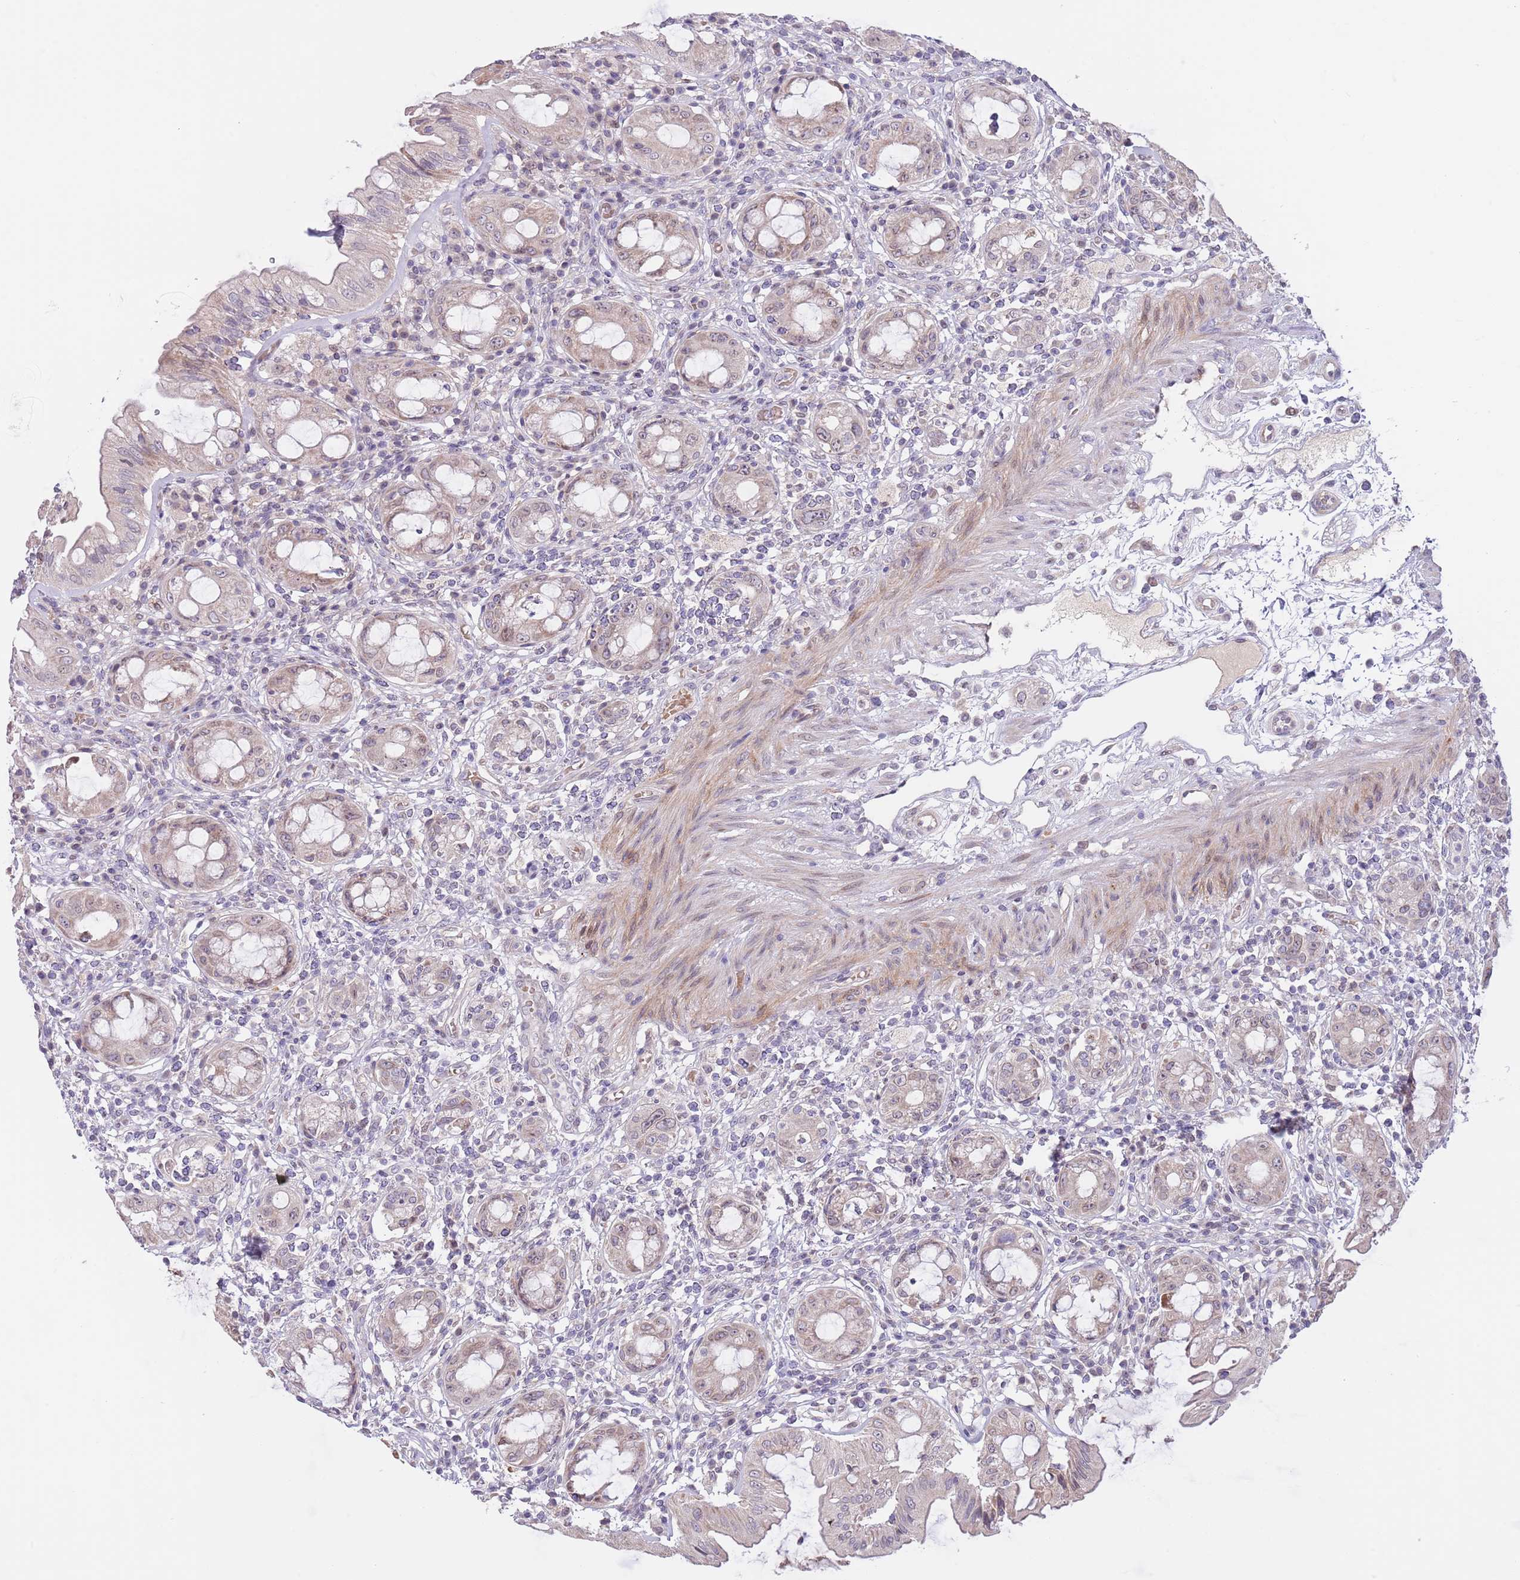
{"staining": {"intensity": "weak", "quantity": ">75%", "location": "cytoplasmic/membranous"}, "tissue": "rectum", "cell_type": "Glandular cells", "image_type": "normal", "snomed": [{"axis": "morphology", "description": "Normal tissue, NOS"}, {"axis": "topography", "description": "Rectum"}], "caption": "Approximately >75% of glandular cells in unremarkable rectum reveal weak cytoplasmic/membranous protein staining as visualized by brown immunohistochemical staining.", "gene": "AP1S2", "patient": {"sex": "female", "age": 57}}